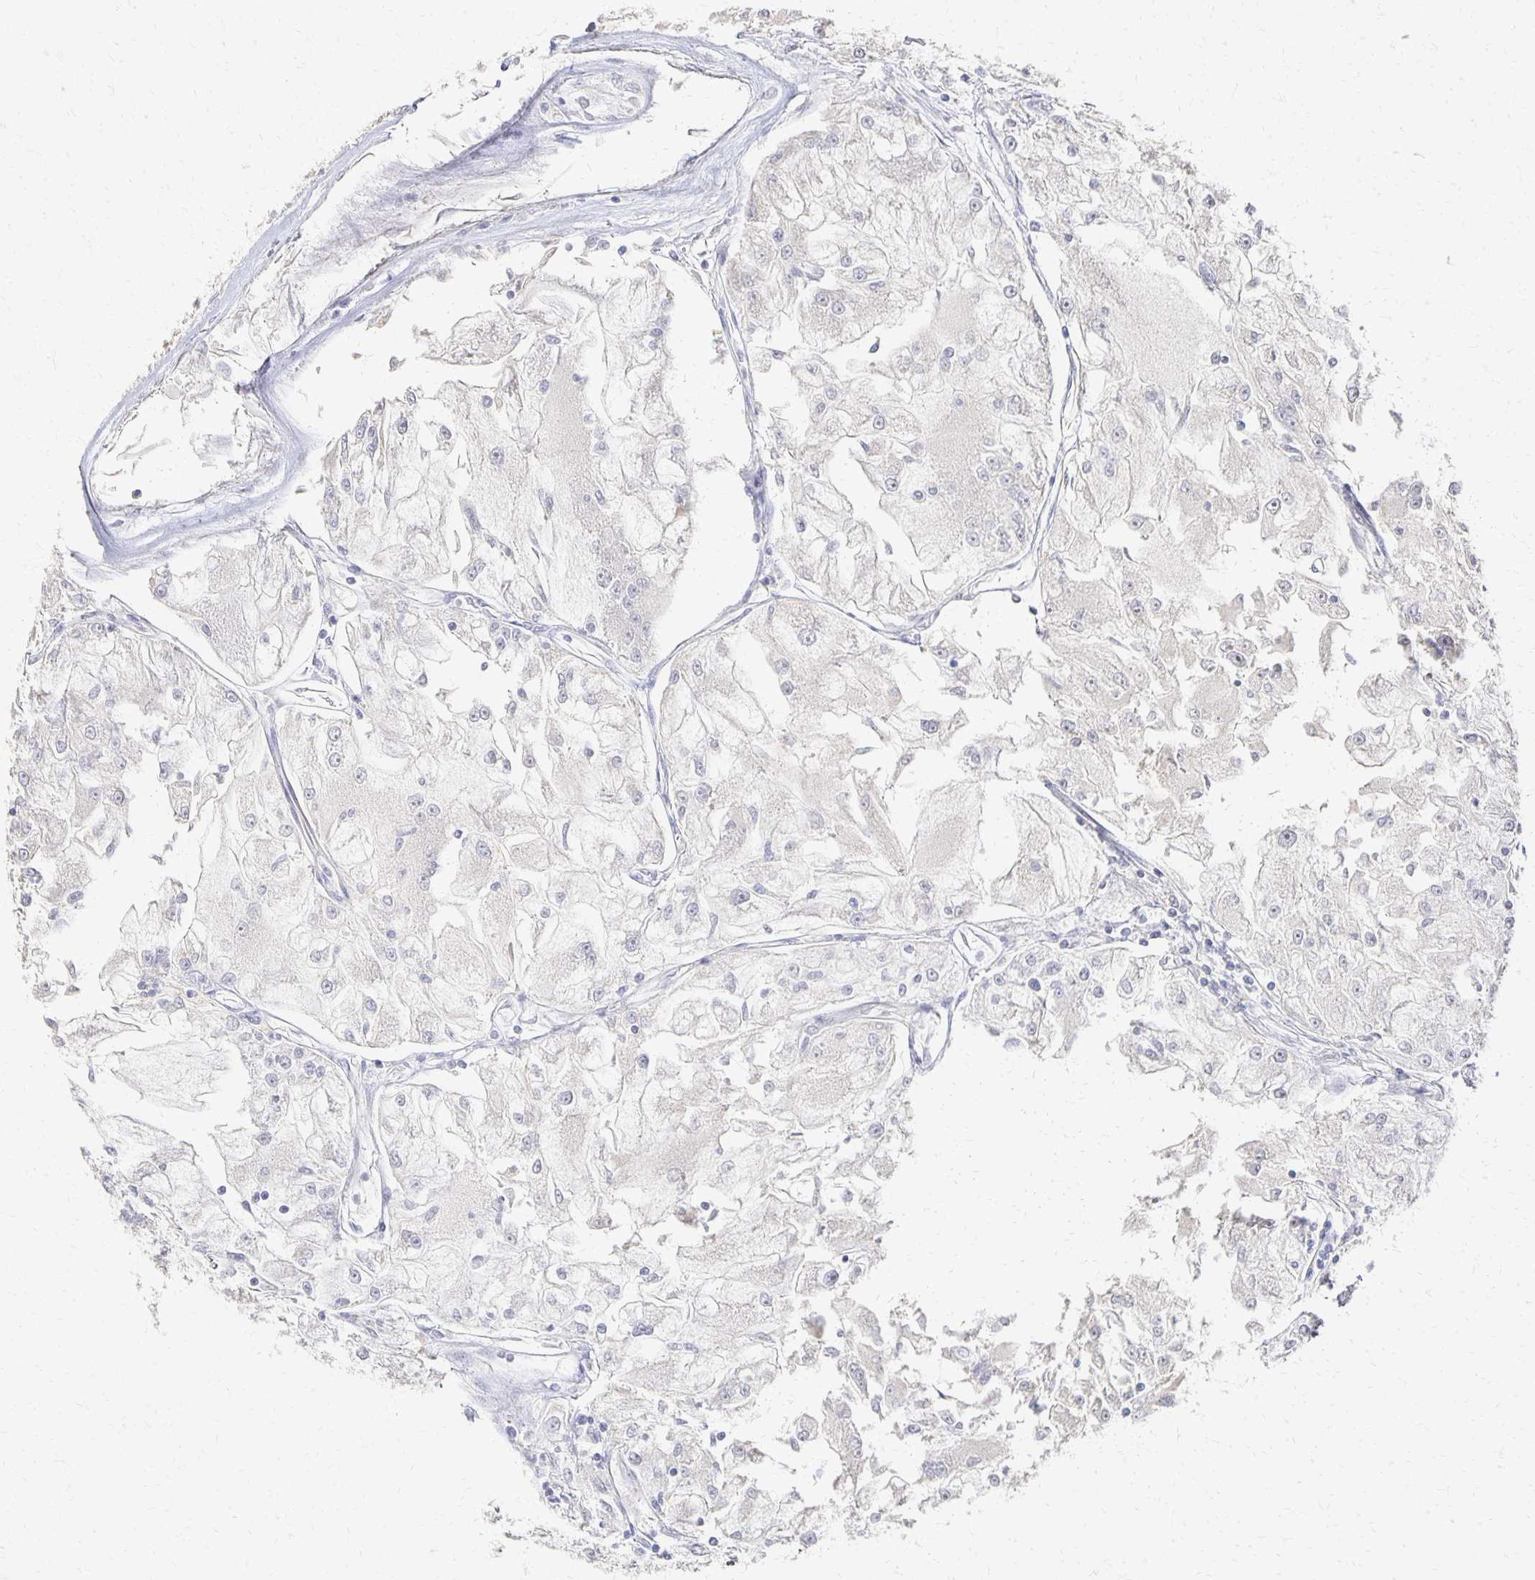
{"staining": {"intensity": "negative", "quantity": "none", "location": "none"}, "tissue": "renal cancer", "cell_type": "Tumor cells", "image_type": "cancer", "snomed": [{"axis": "morphology", "description": "Adenocarcinoma, NOS"}, {"axis": "topography", "description": "Kidney"}], "caption": "High power microscopy image of an immunohistochemistry (IHC) micrograph of renal cancer, revealing no significant staining in tumor cells.", "gene": "CST6", "patient": {"sex": "female", "age": 72}}